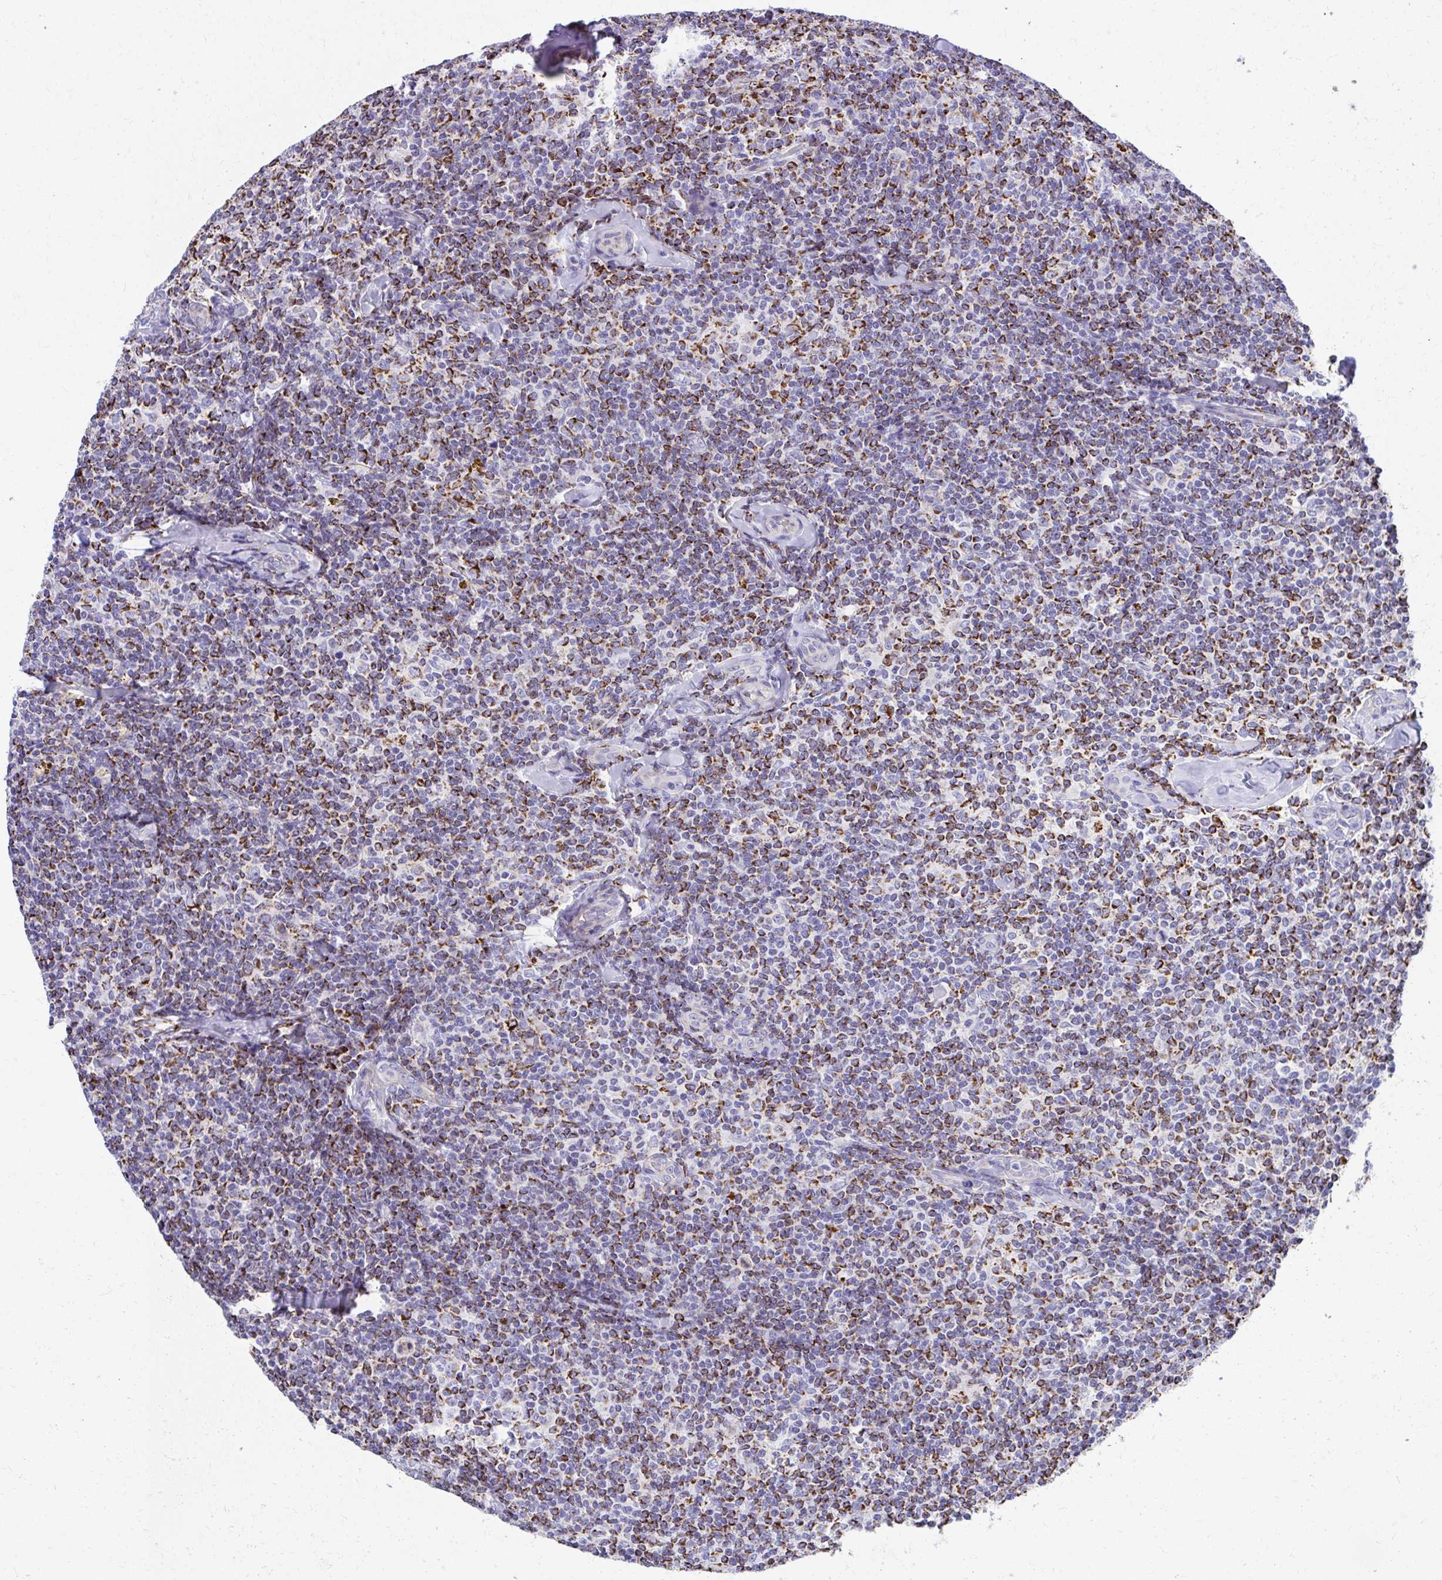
{"staining": {"intensity": "strong", "quantity": "25%-75%", "location": "cytoplasmic/membranous"}, "tissue": "lymphoma", "cell_type": "Tumor cells", "image_type": "cancer", "snomed": [{"axis": "morphology", "description": "Malignant lymphoma, non-Hodgkin's type, Low grade"}, {"axis": "topography", "description": "Lymph node"}], "caption": "This histopathology image demonstrates IHC staining of human low-grade malignant lymphoma, non-Hodgkin's type, with high strong cytoplasmic/membranous staining in about 25%-75% of tumor cells.", "gene": "IL37", "patient": {"sex": "female", "age": 56}}